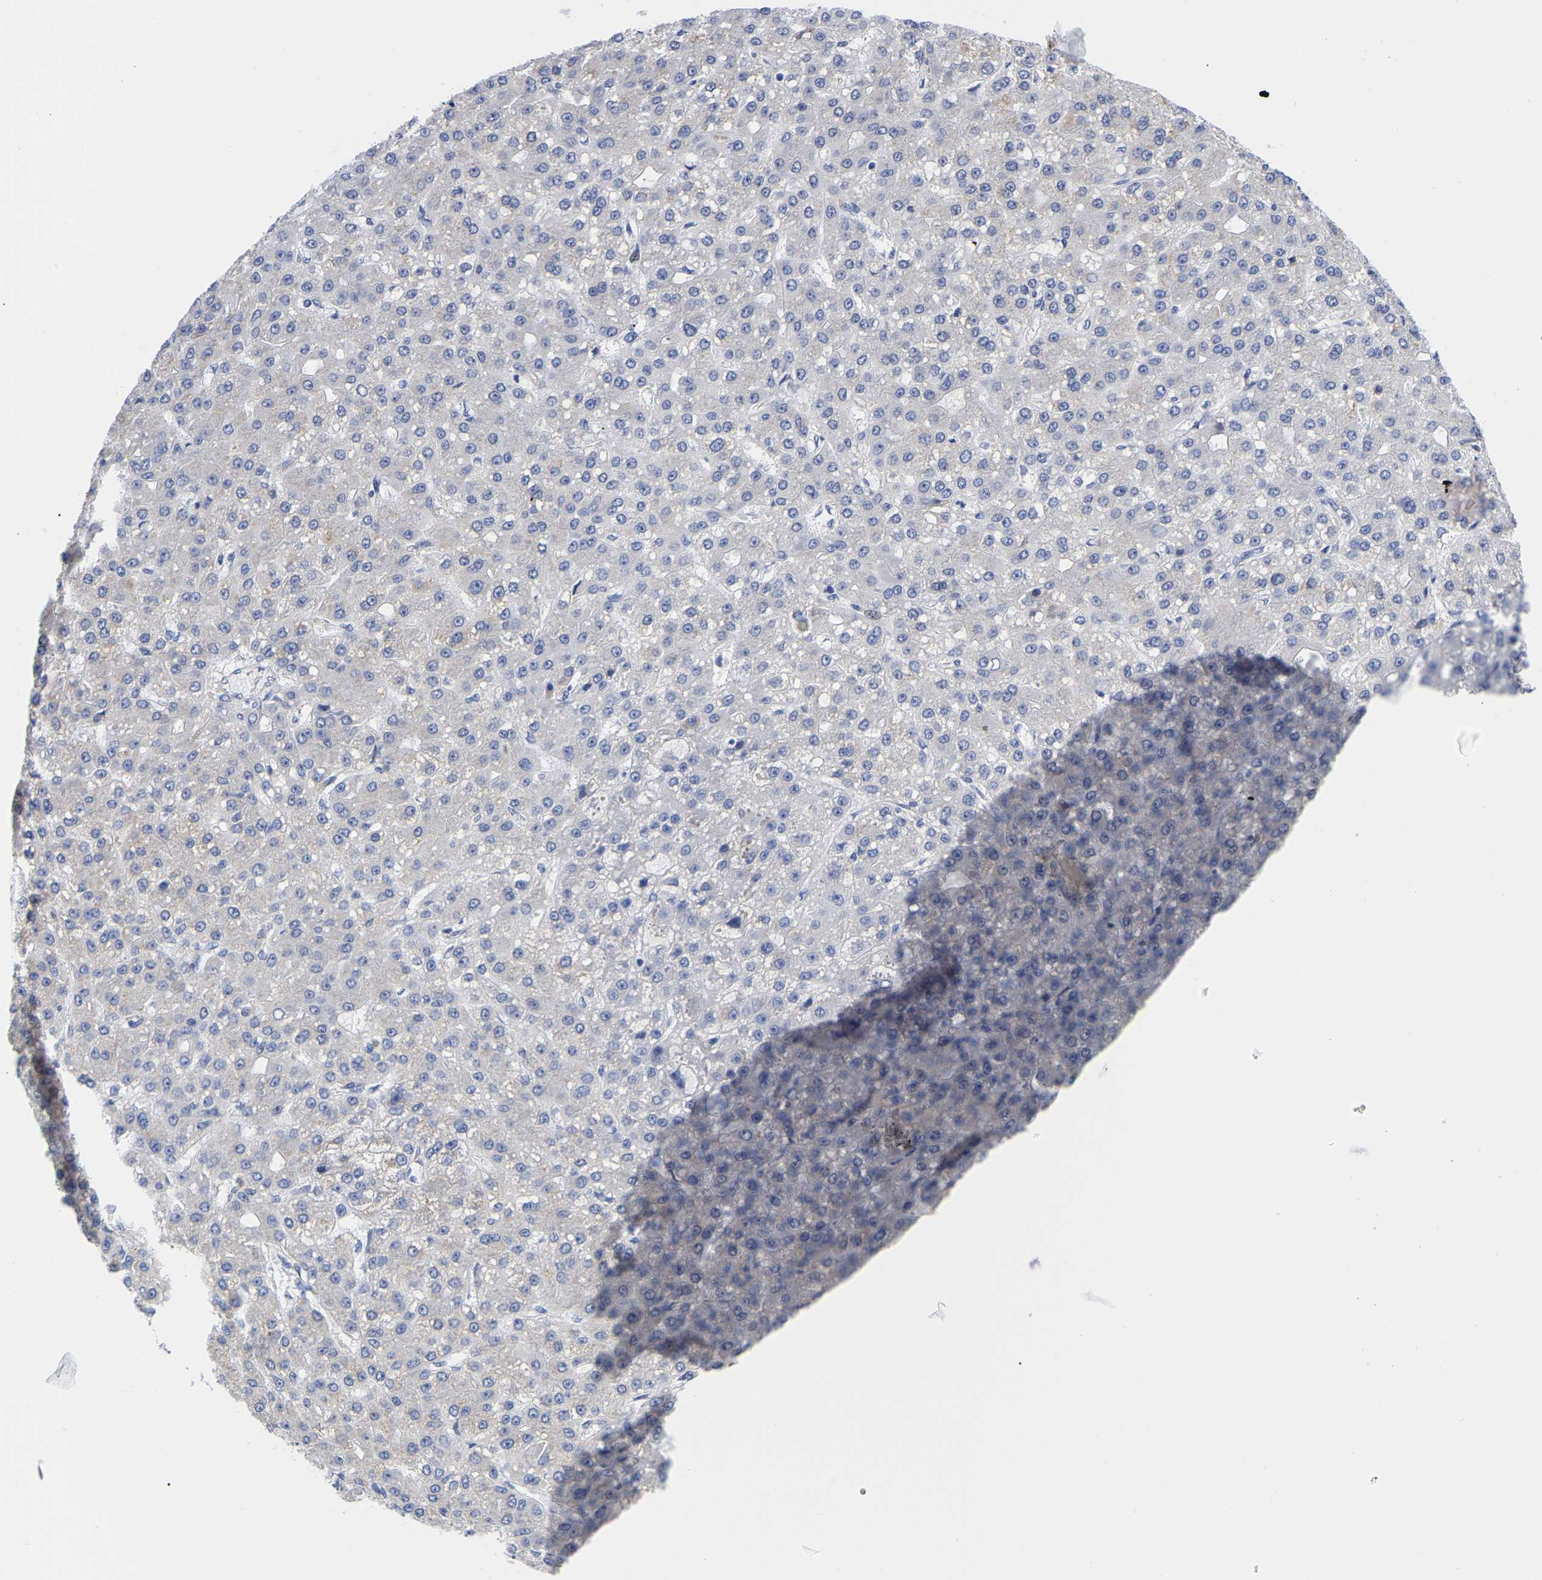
{"staining": {"intensity": "negative", "quantity": "none", "location": "none"}, "tissue": "liver cancer", "cell_type": "Tumor cells", "image_type": "cancer", "snomed": [{"axis": "morphology", "description": "Carcinoma, Hepatocellular, NOS"}, {"axis": "topography", "description": "Liver"}], "caption": "Human hepatocellular carcinoma (liver) stained for a protein using immunohistochemistry (IHC) reveals no positivity in tumor cells.", "gene": "CFAP298", "patient": {"sex": "male", "age": 67}}